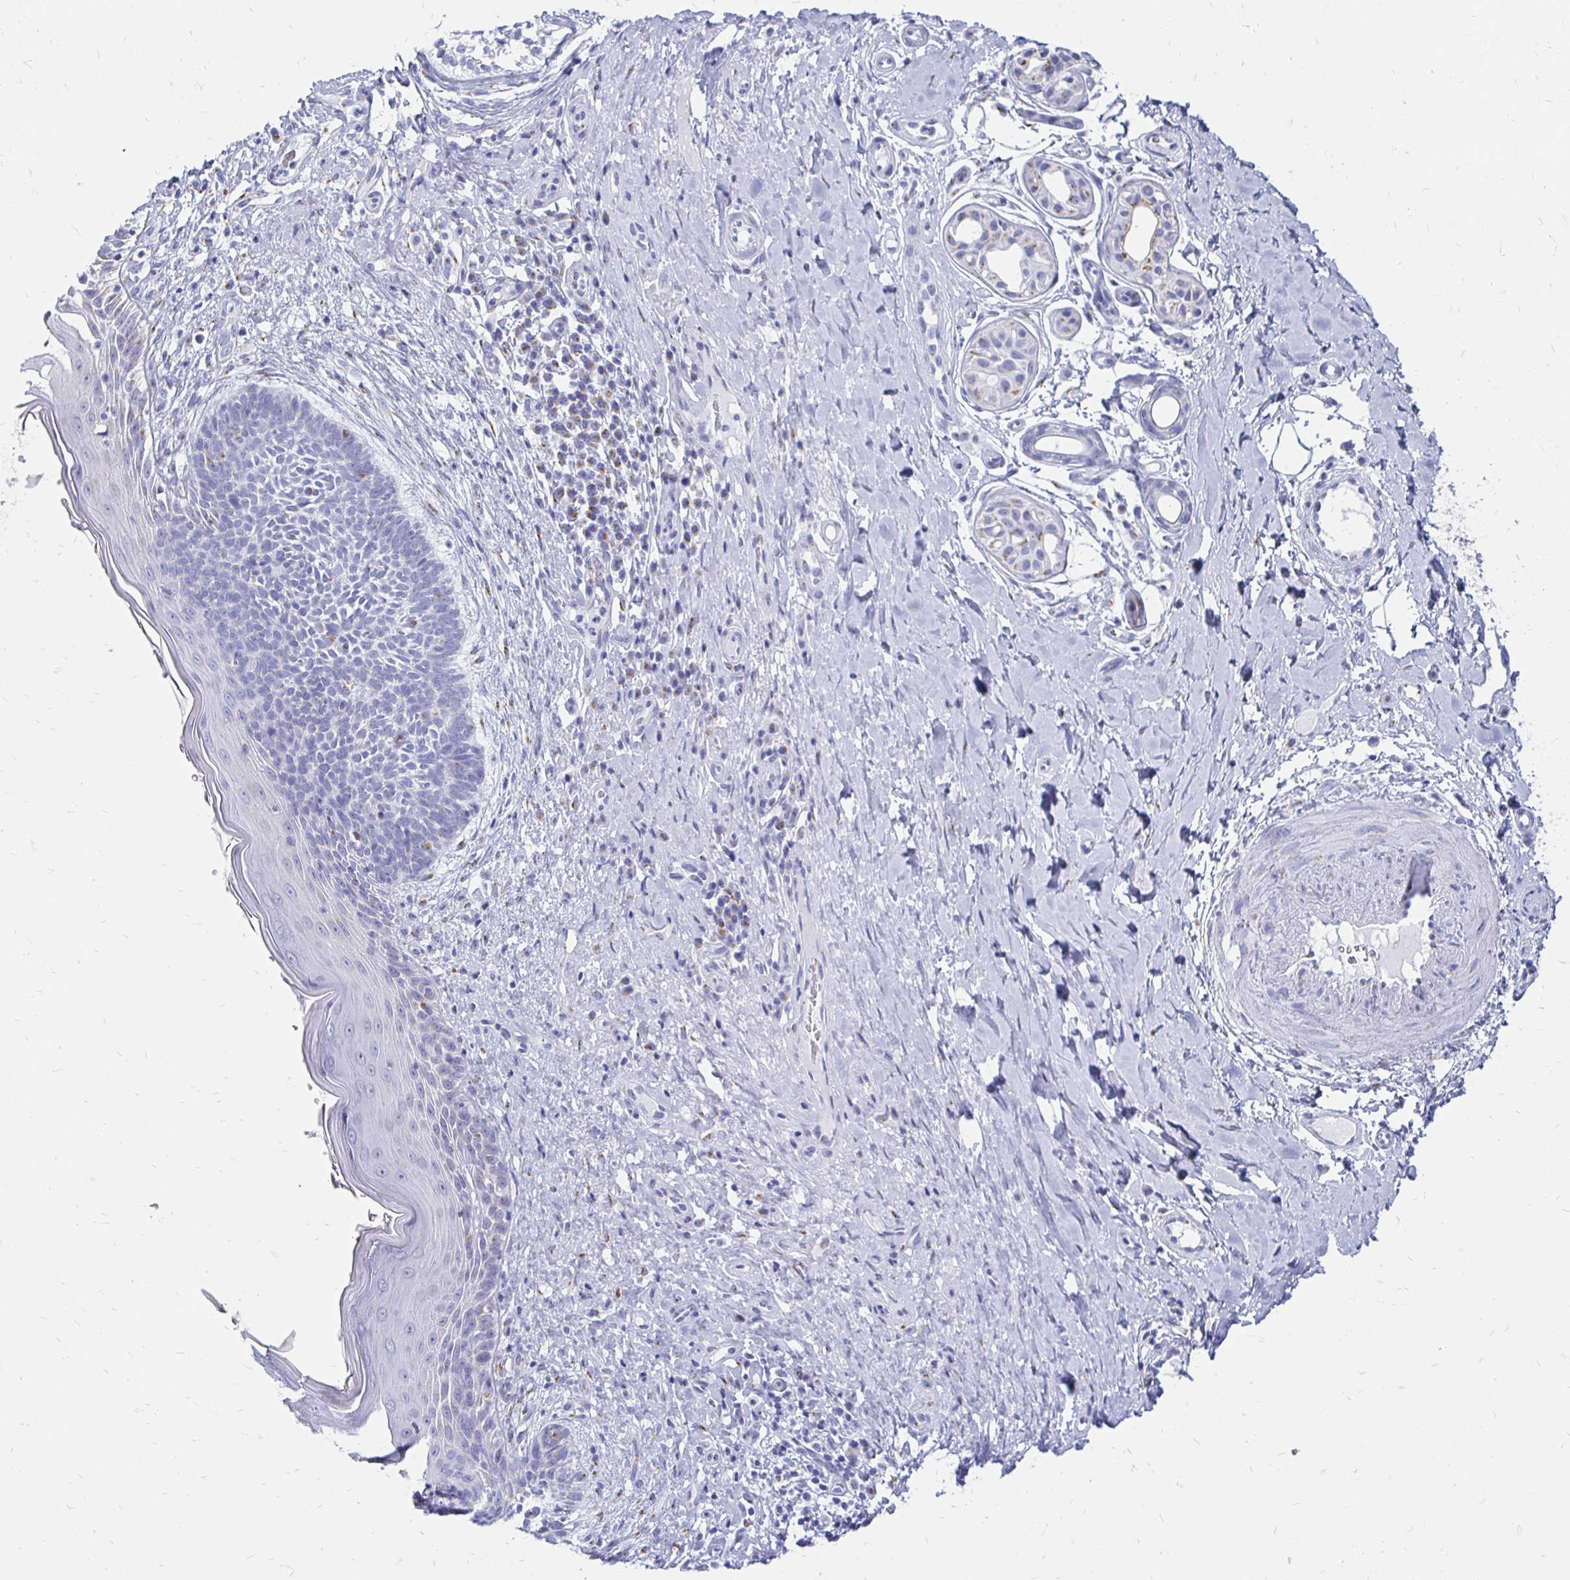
{"staining": {"intensity": "negative", "quantity": "none", "location": "none"}, "tissue": "skin cancer", "cell_type": "Tumor cells", "image_type": "cancer", "snomed": [{"axis": "morphology", "description": "Basal cell carcinoma"}, {"axis": "topography", "description": "Skin"}], "caption": "This is a micrograph of IHC staining of basal cell carcinoma (skin), which shows no positivity in tumor cells.", "gene": "PAGE4", "patient": {"sex": "male", "age": 89}}